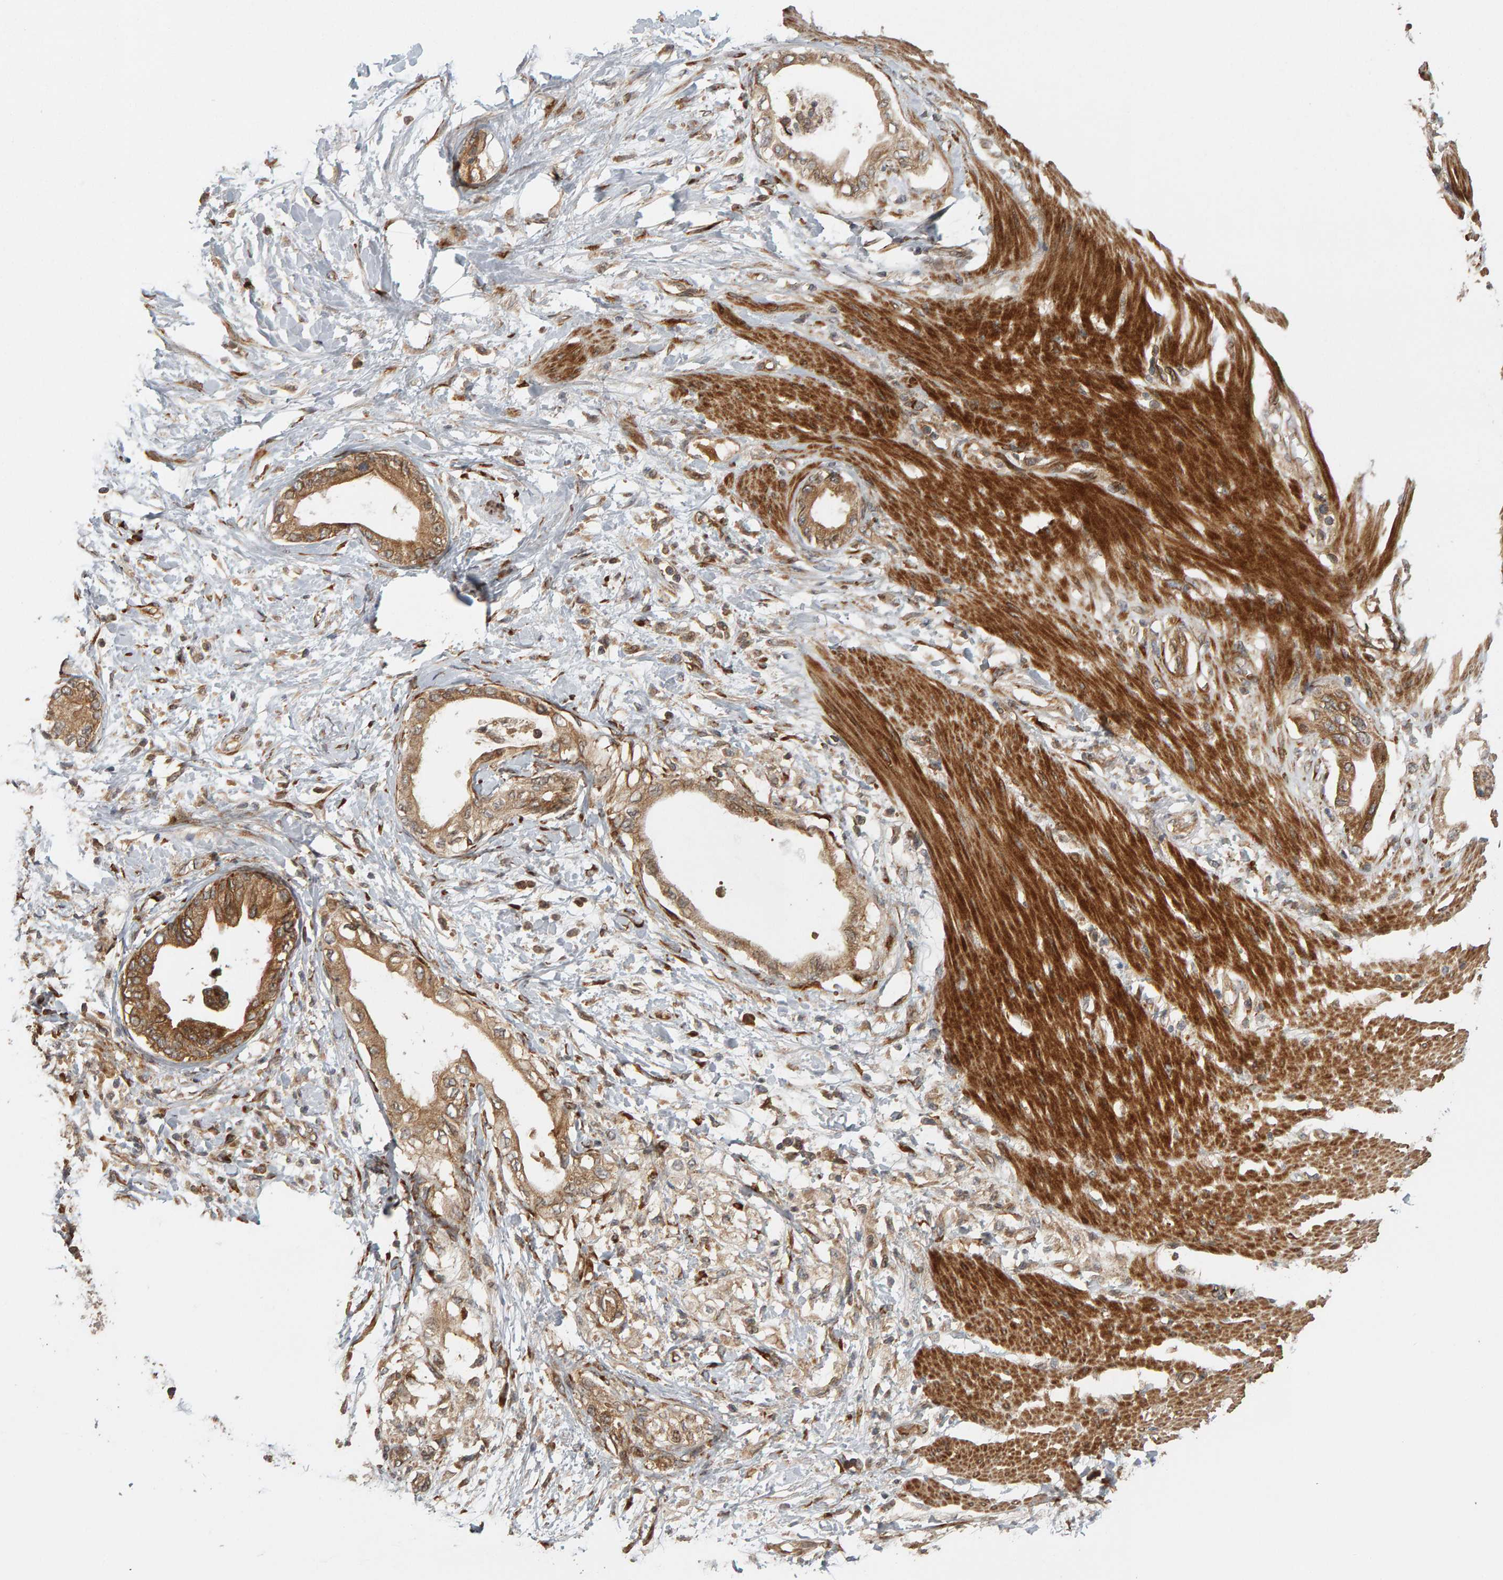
{"staining": {"intensity": "moderate", "quantity": ">75%", "location": "cytoplasmic/membranous"}, "tissue": "pancreatic cancer", "cell_type": "Tumor cells", "image_type": "cancer", "snomed": [{"axis": "morphology", "description": "Normal tissue, NOS"}, {"axis": "morphology", "description": "Adenocarcinoma, NOS"}, {"axis": "topography", "description": "Pancreas"}, {"axis": "topography", "description": "Duodenum"}], "caption": "Approximately >75% of tumor cells in human pancreatic adenocarcinoma exhibit moderate cytoplasmic/membranous protein positivity as visualized by brown immunohistochemical staining.", "gene": "ZFAND1", "patient": {"sex": "female", "age": 60}}